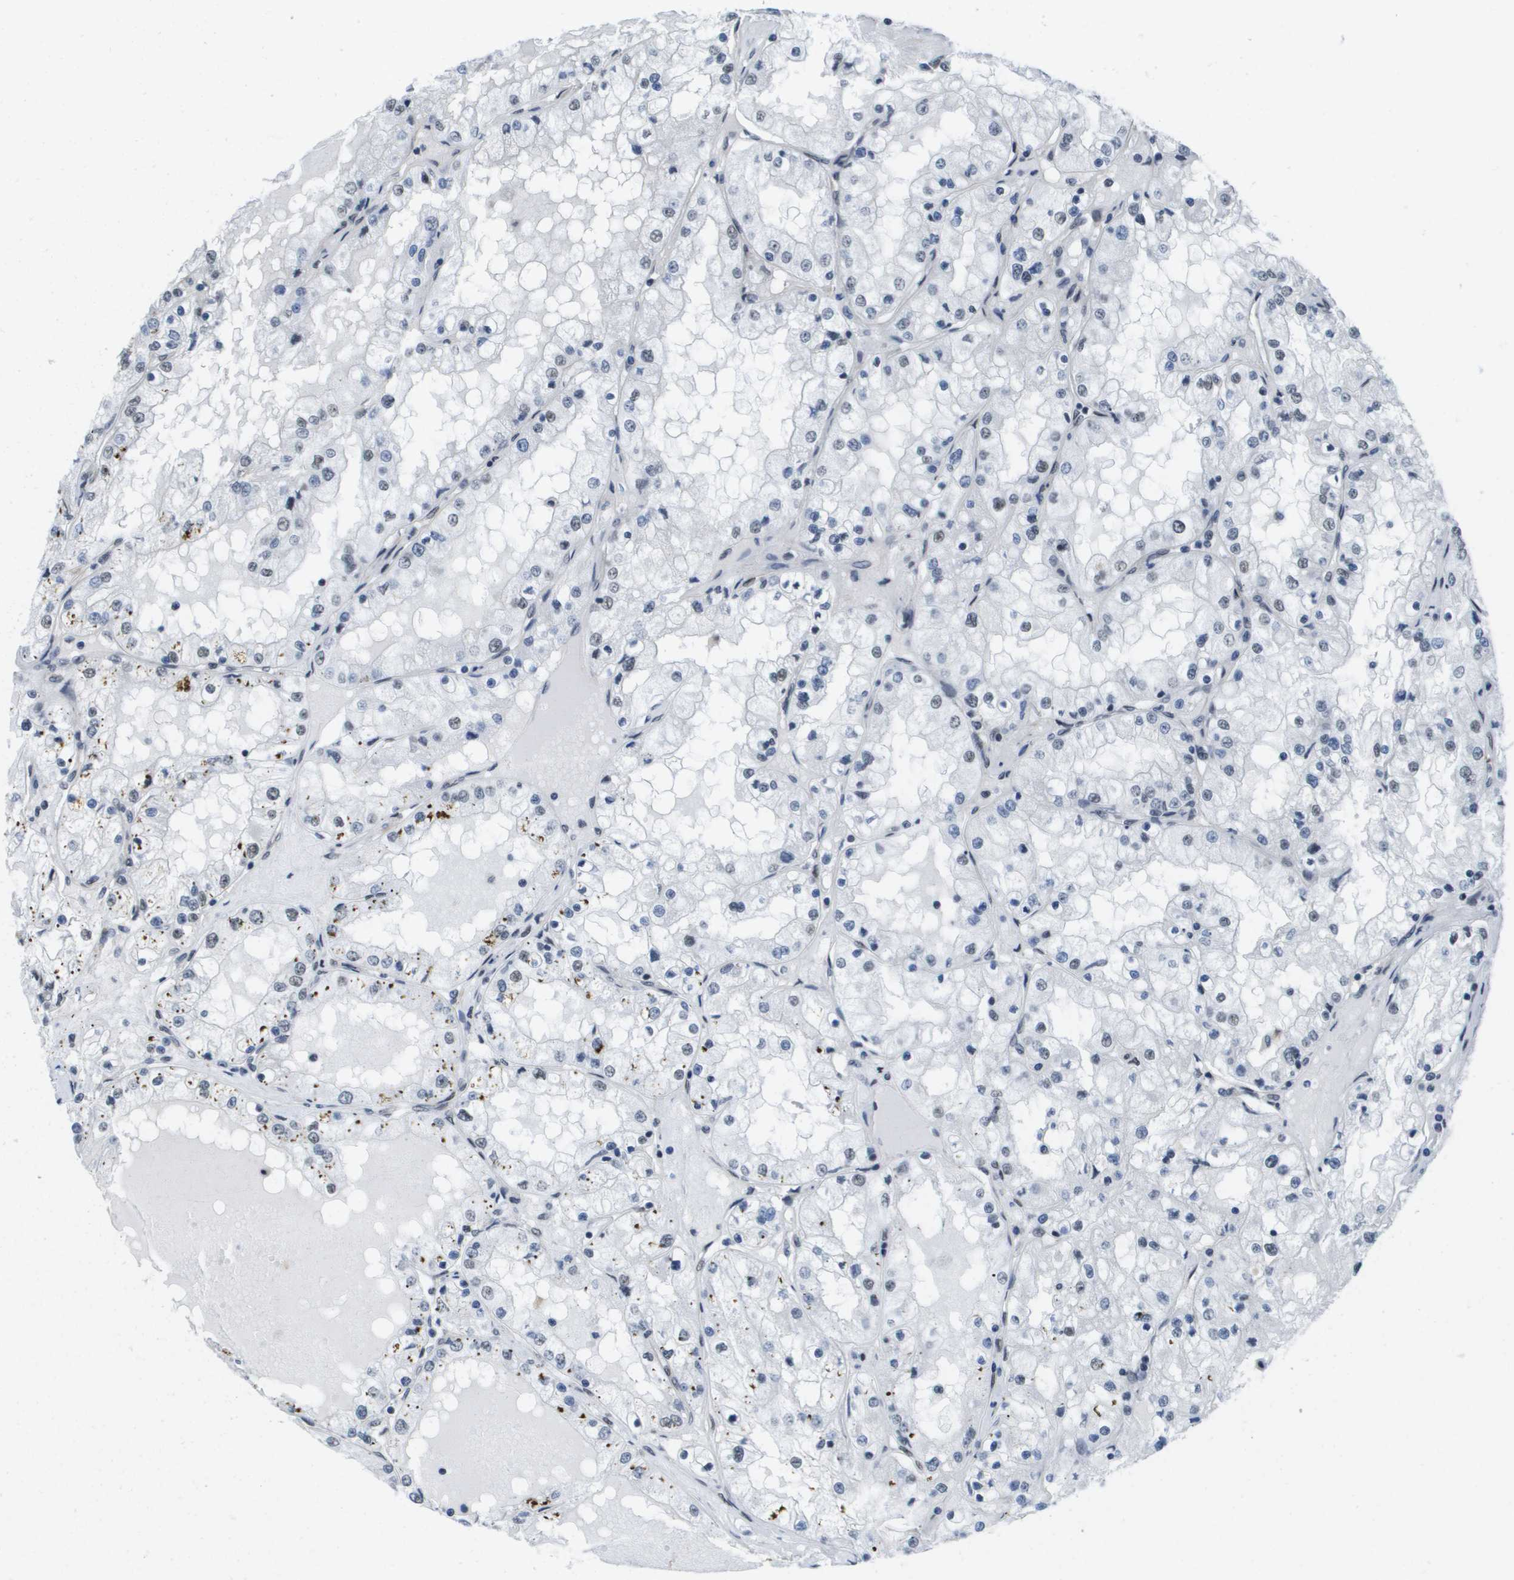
{"staining": {"intensity": "weak", "quantity": "<25%", "location": "nuclear"}, "tissue": "renal cancer", "cell_type": "Tumor cells", "image_type": "cancer", "snomed": [{"axis": "morphology", "description": "Adenocarcinoma, NOS"}, {"axis": "topography", "description": "Kidney"}], "caption": "DAB (3,3'-diaminobenzidine) immunohistochemical staining of human renal adenocarcinoma exhibits no significant positivity in tumor cells. (Stains: DAB immunohistochemistry (IHC) with hematoxylin counter stain, Microscopy: brightfield microscopy at high magnification).", "gene": "ISY1", "patient": {"sex": "male", "age": 68}}